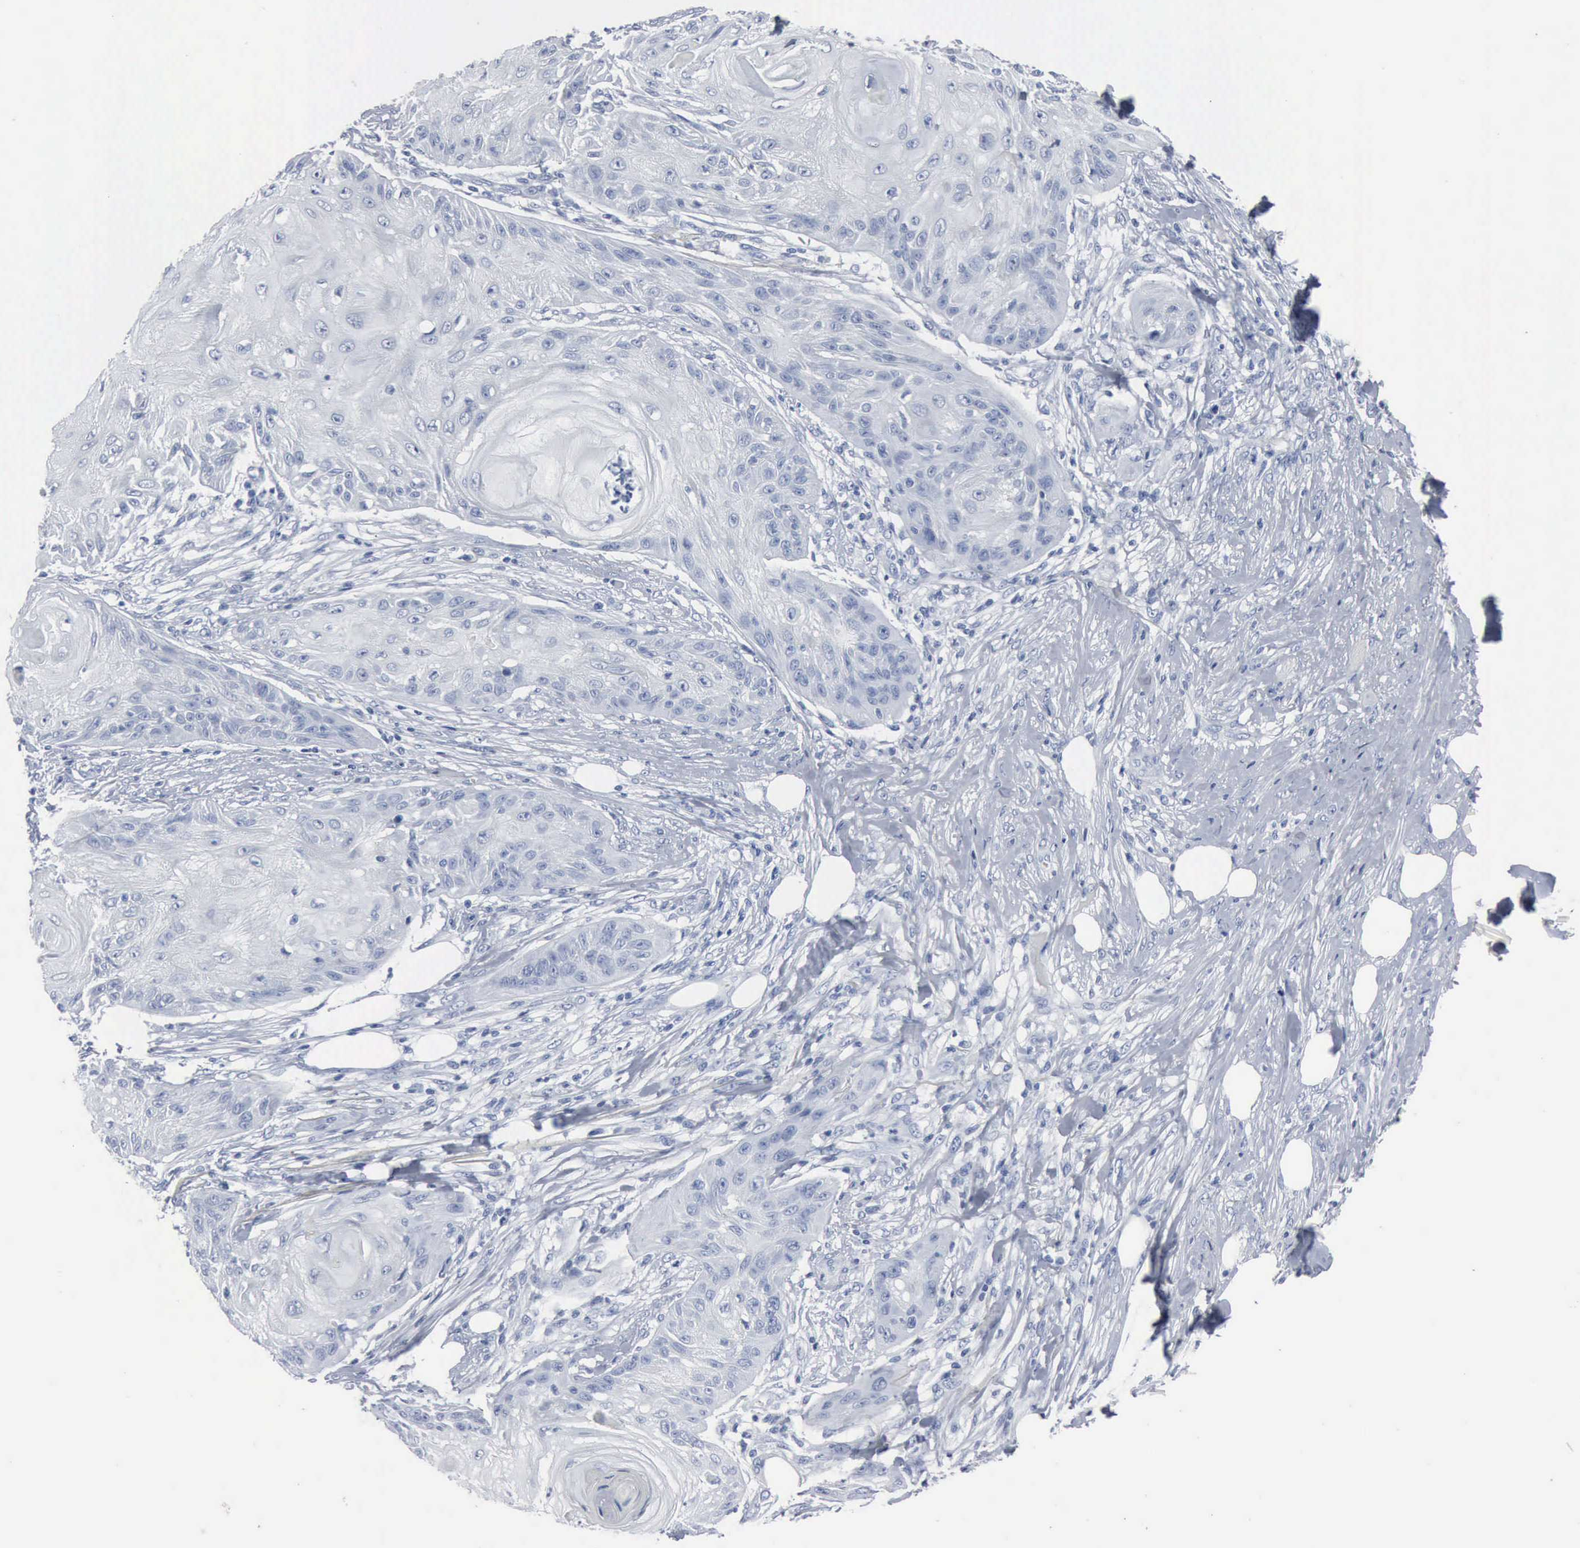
{"staining": {"intensity": "negative", "quantity": "none", "location": "none"}, "tissue": "skin cancer", "cell_type": "Tumor cells", "image_type": "cancer", "snomed": [{"axis": "morphology", "description": "Squamous cell carcinoma, NOS"}, {"axis": "topography", "description": "Skin"}], "caption": "Skin squamous cell carcinoma stained for a protein using immunohistochemistry shows no expression tumor cells.", "gene": "DMD", "patient": {"sex": "female", "age": 88}}